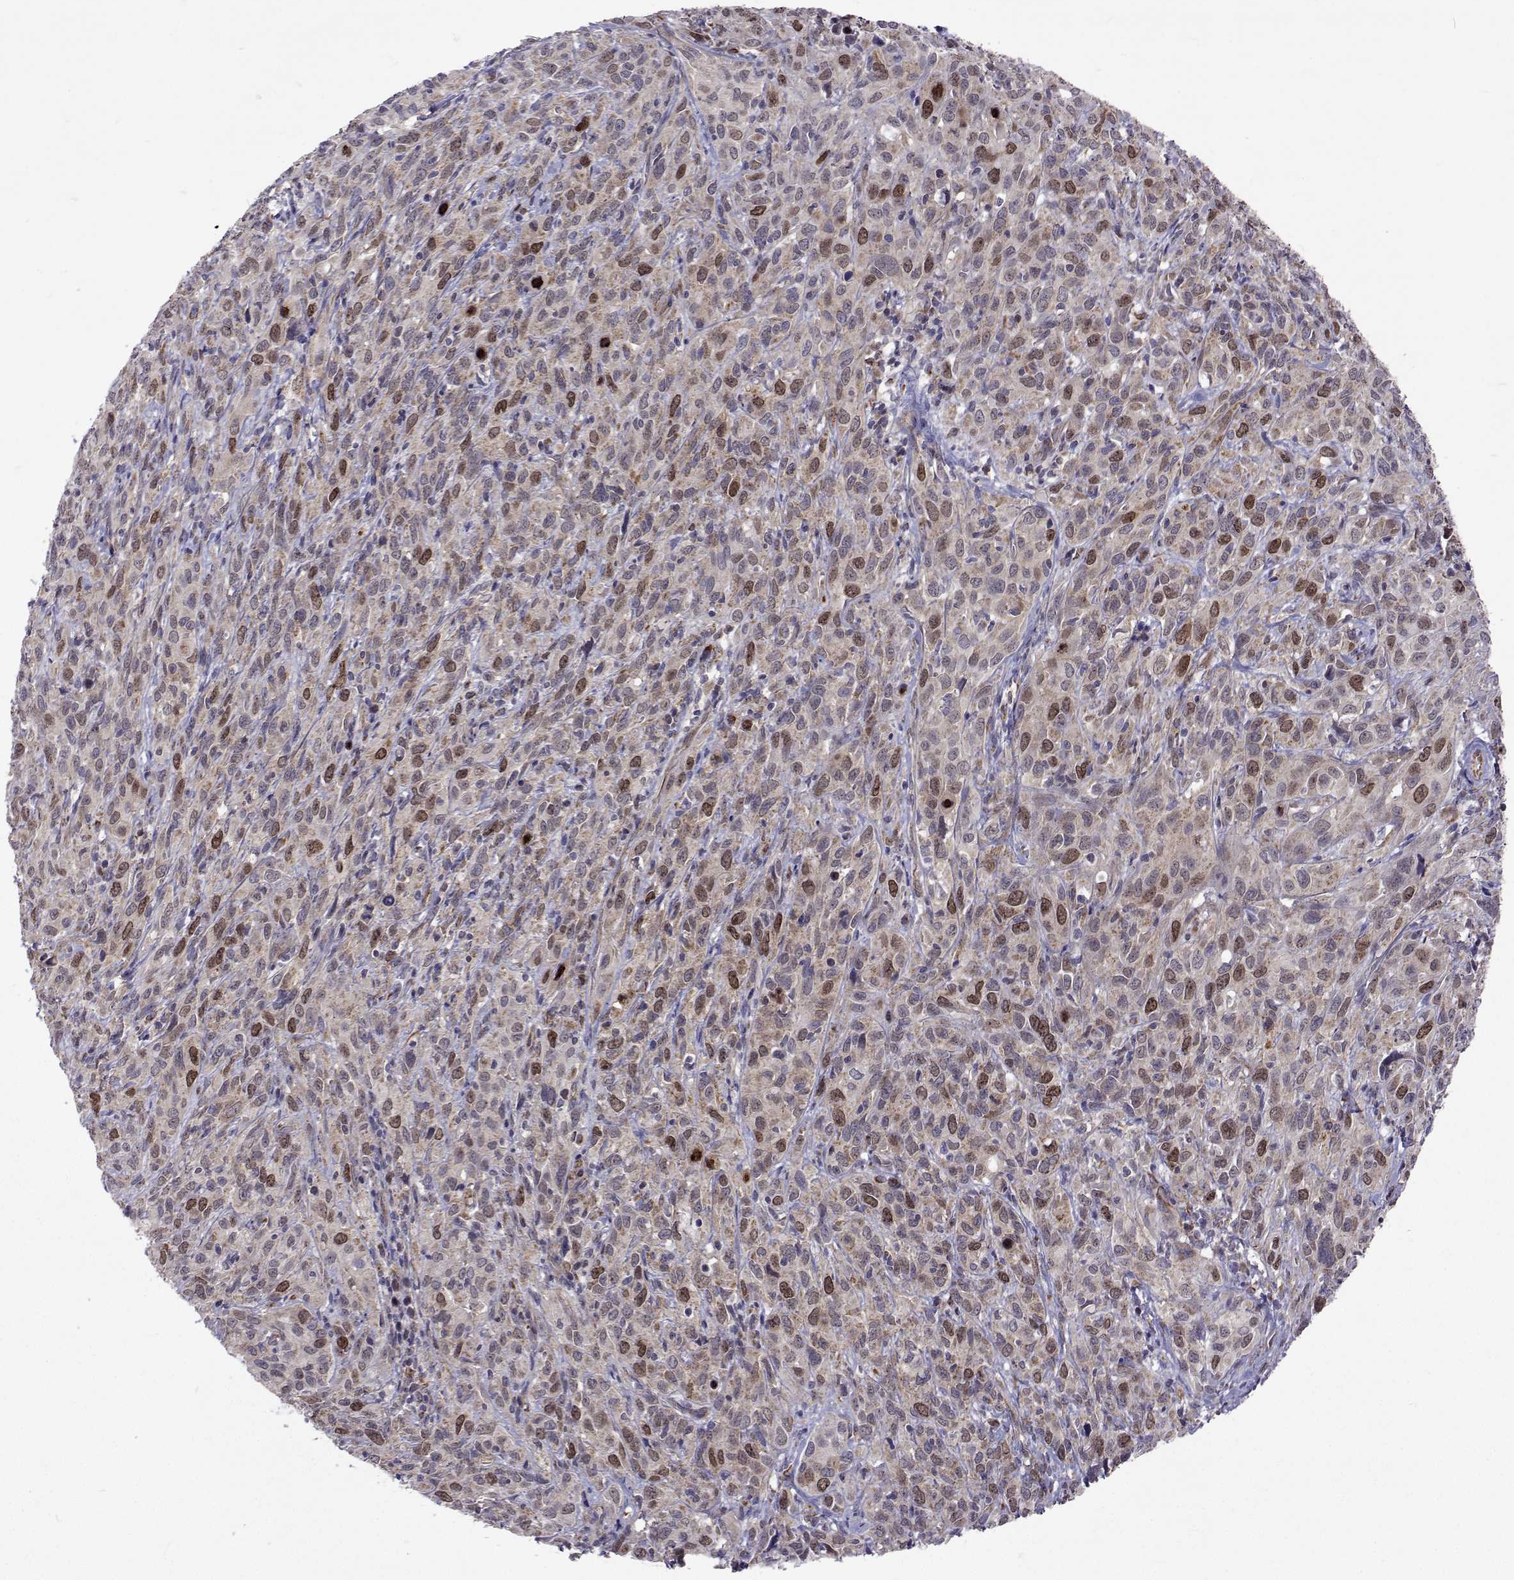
{"staining": {"intensity": "moderate", "quantity": "25%-75%", "location": "cytoplasmic/membranous,nuclear"}, "tissue": "cervical cancer", "cell_type": "Tumor cells", "image_type": "cancer", "snomed": [{"axis": "morphology", "description": "Squamous cell carcinoma, NOS"}, {"axis": "topography", "description": "Cervix"}], "caption": "An immunohistochemistry micrograph of tumor tissue is shown. Protein staining in brown shows moderate cytoplasmic/membranous and nuclear positivity in cervical squamous cell carcinoma within tumor cells.", "gene": "DHTKD1", "patient": {"sex": "female", "age": 51}}